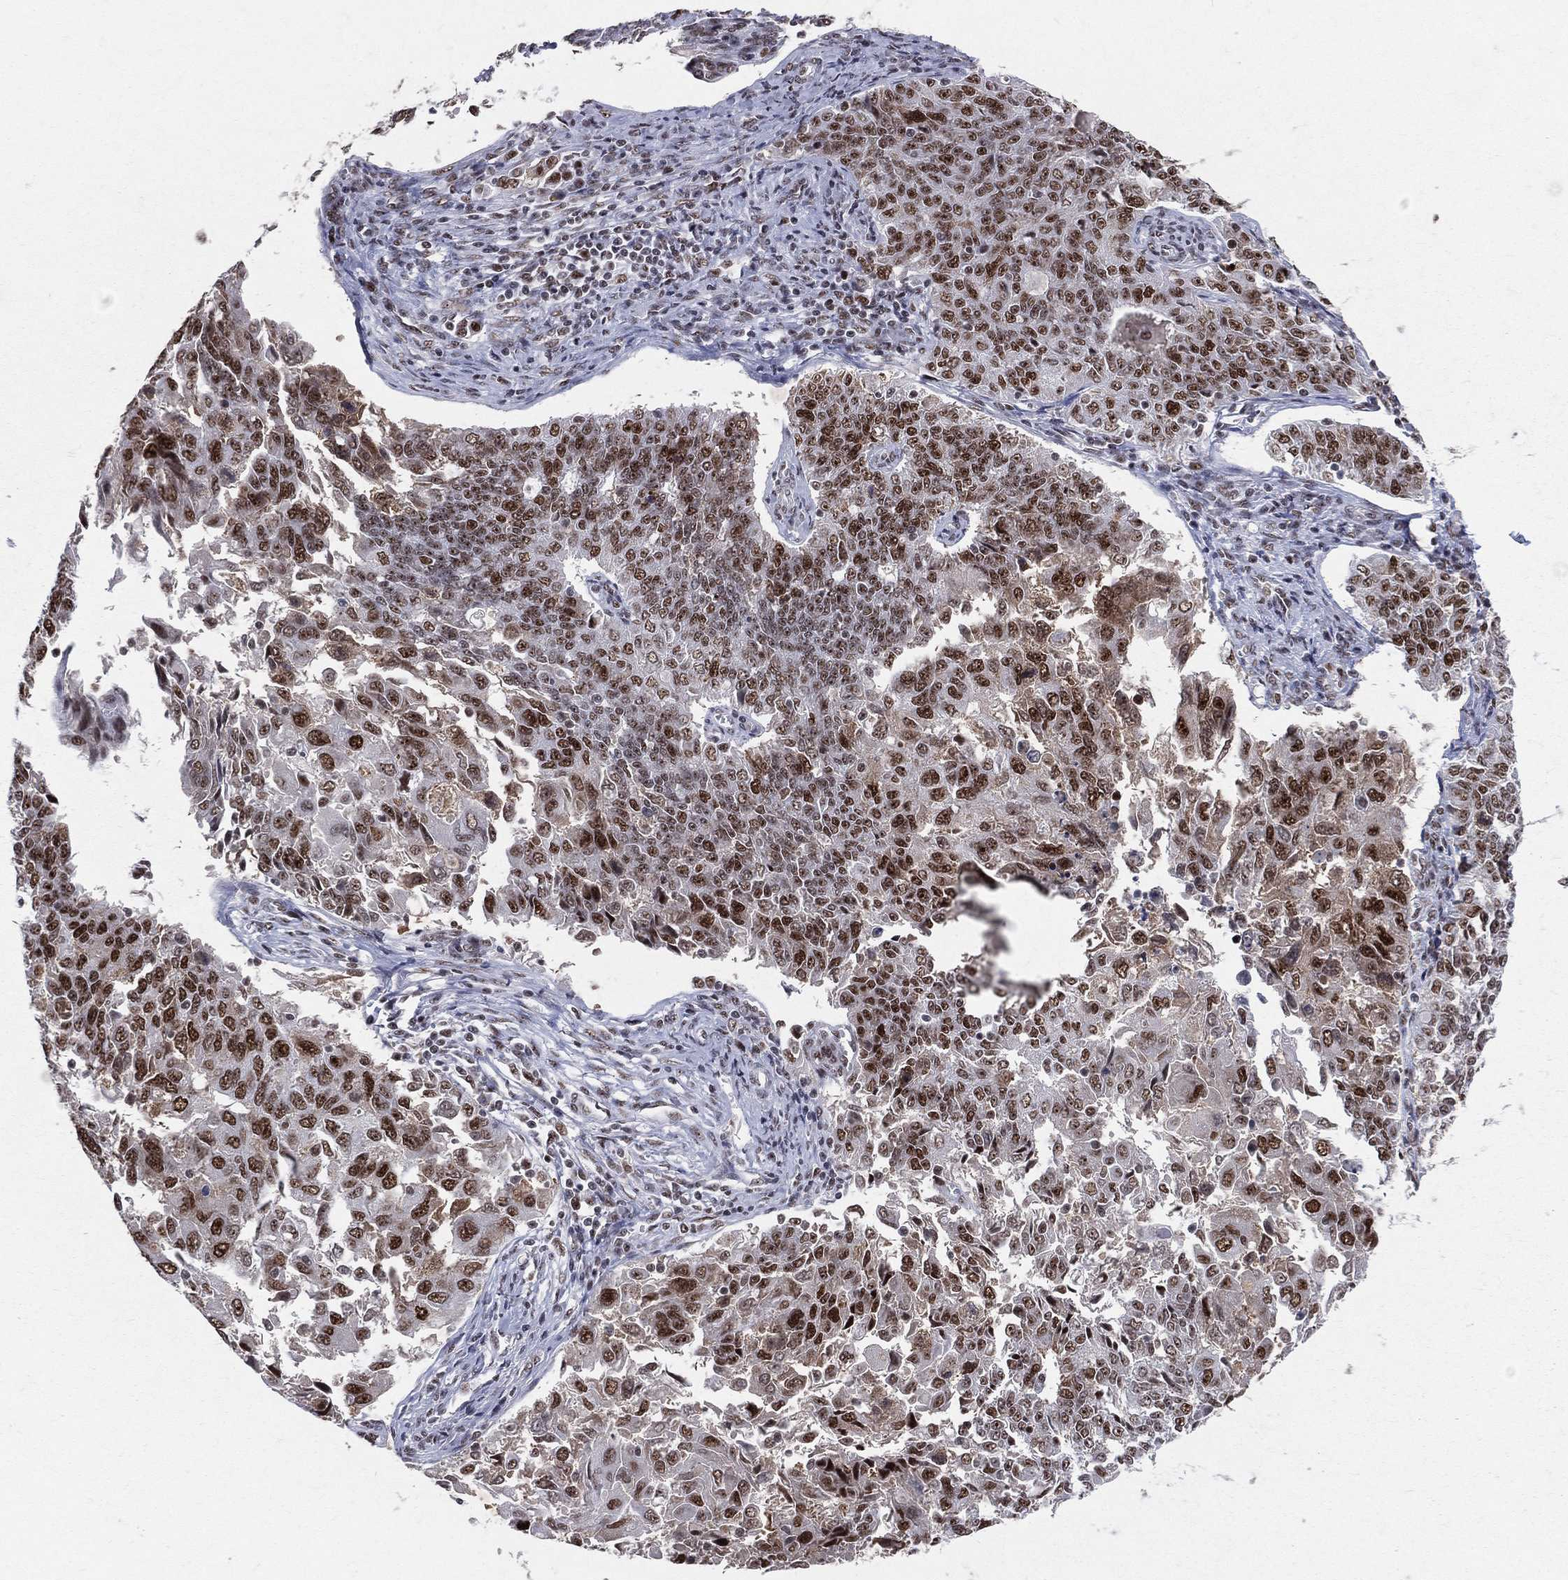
{"staining": {"intensity": "moderate", "quantity": "<25%", "location": "nuclear"}, "tissue": "endometrial cancer", "cell_type": "Tumor cells", "image_type": "cancer", "snomed": [{"axis": "morphology", "description": "Adenocarcinoma, NOS"}, {"axis": "topography", "description": "Endometrium"}], "caption": "This is an image of IHC staining of endometrial cancer (adenocarcinoma), which shows moderate staining in the nuclear of tumor cells.", "gene": "CDK7", "patient": {"sex": "female", "age": 43}}